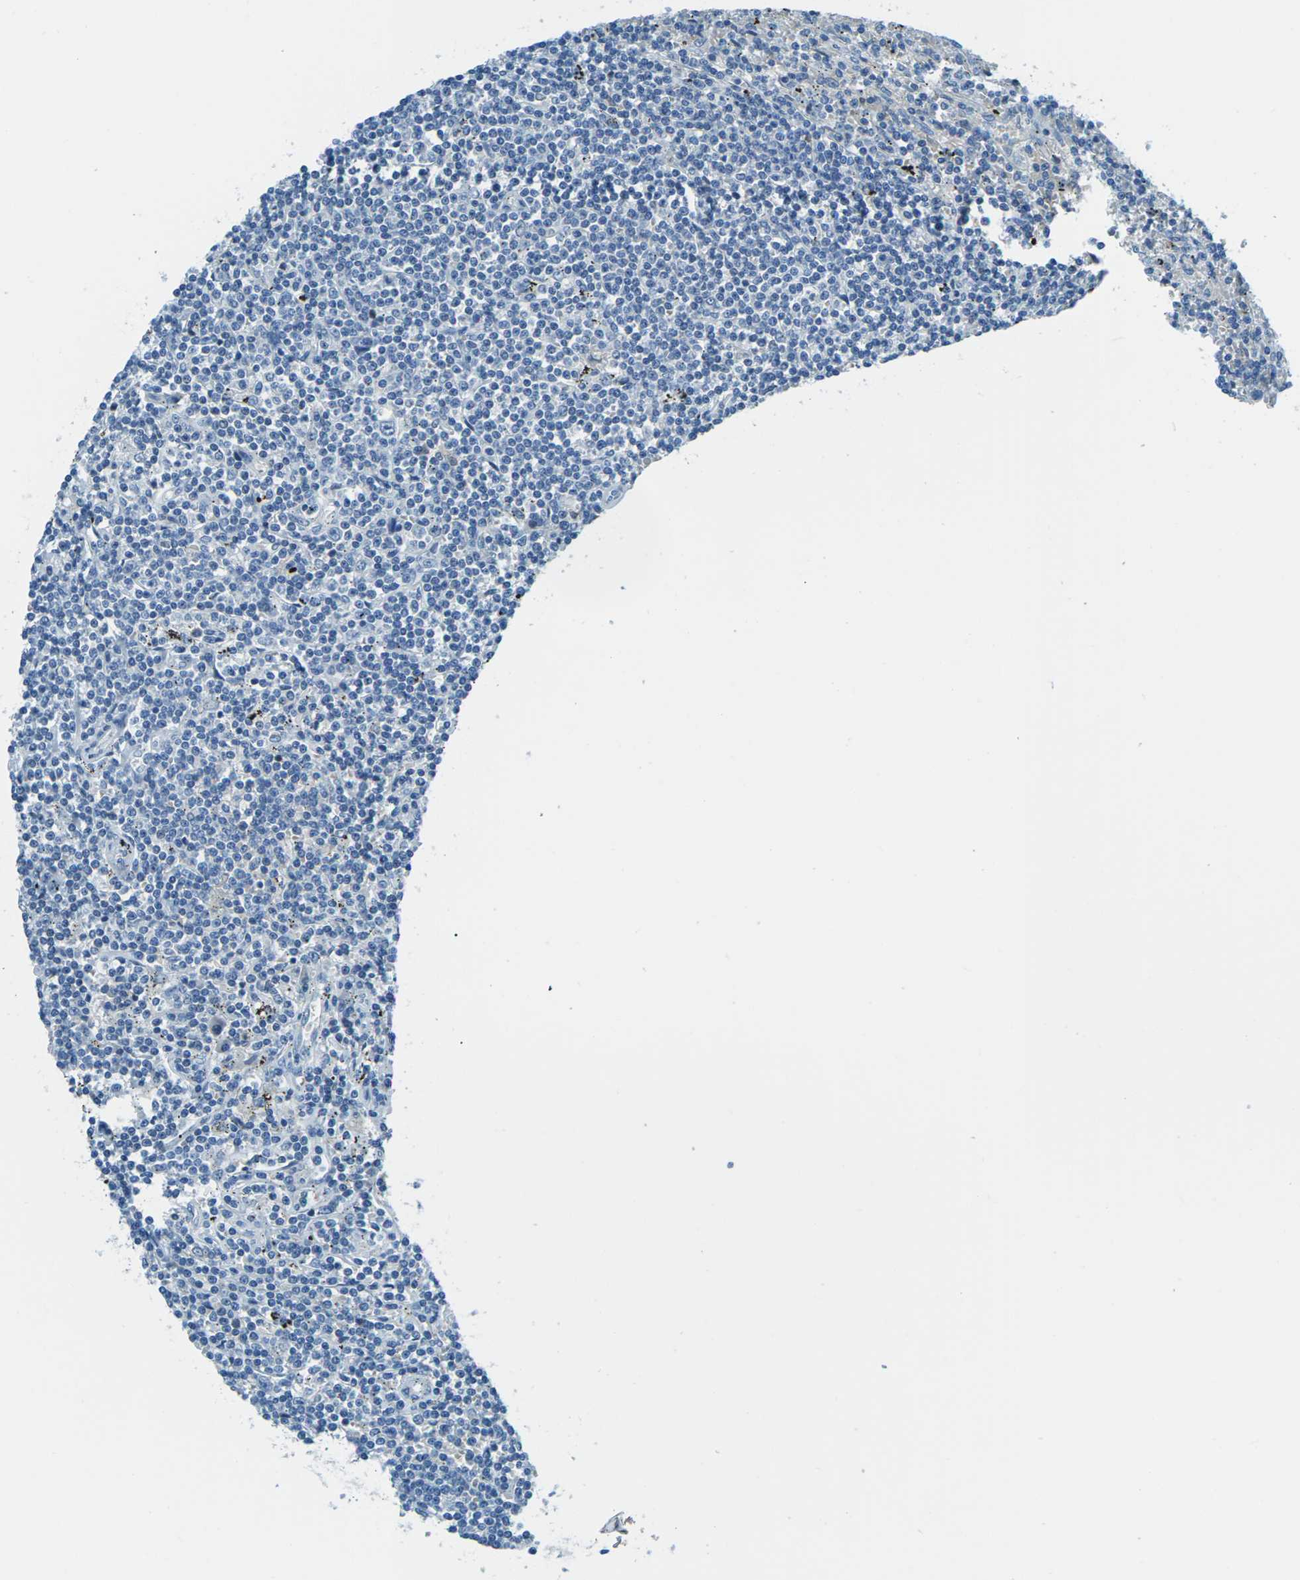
{"staining": {"intensity": "negative", "quantity": "none", "location": "none"}, "tissue": "lymphoma", "cell_type": "Tumor cells", "image_type": "cancer", "snomed": [{"axis": "morphology", "description": "Malignant lymphoma, non-Hodgkin's type, Low grade"}, {"axis": "topography", "description": "Spleen"}], "caption": "IHC histopathology image of human lymphoma stained for a protein (brown), which shows no positivity in tumor cells.", "gene": "NANOS2", "patient": {"sex": "male", "age": 76}}